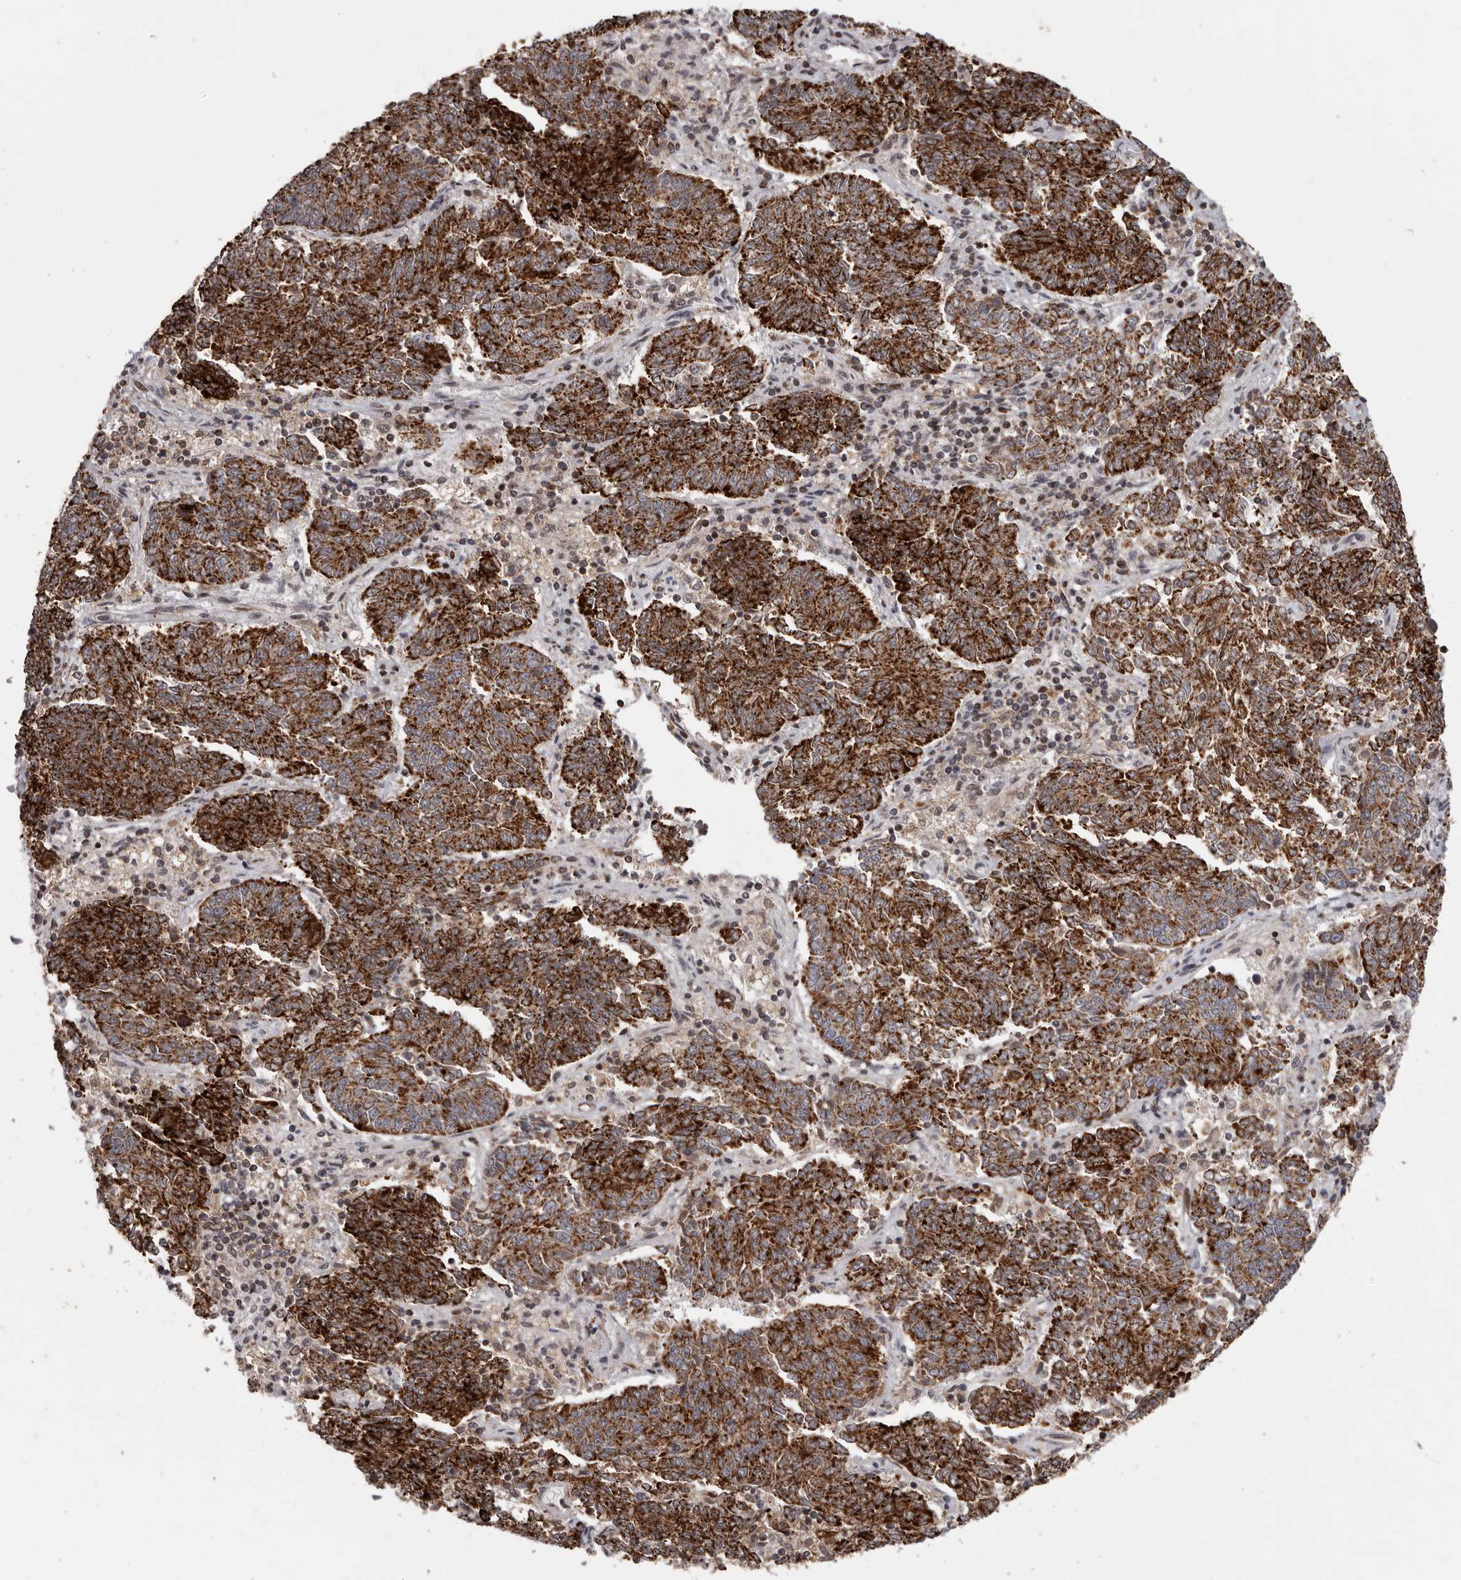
{"staining": {"intensity": "strong", "quantity": ">75%", "location": "cytoplasmic/membranous"}, "tissue": "endometrial cancer", "cell_type": "Tumor cells", "image_type": "cancer", "snomed": [{"axis": "morphology", "description": "Adenocarcinoma, NOS"}, {"axis": "topography", "description": "Endometrium"}], "caption": "IHC (DAB) staining of human endometrial adenocarcinoma reveals strong cytoplasmic/membranous protein expression in approximately >75% of tumor cells.", "gene": "C17orf99", "patient": {"sex": "female", "age": 80}}